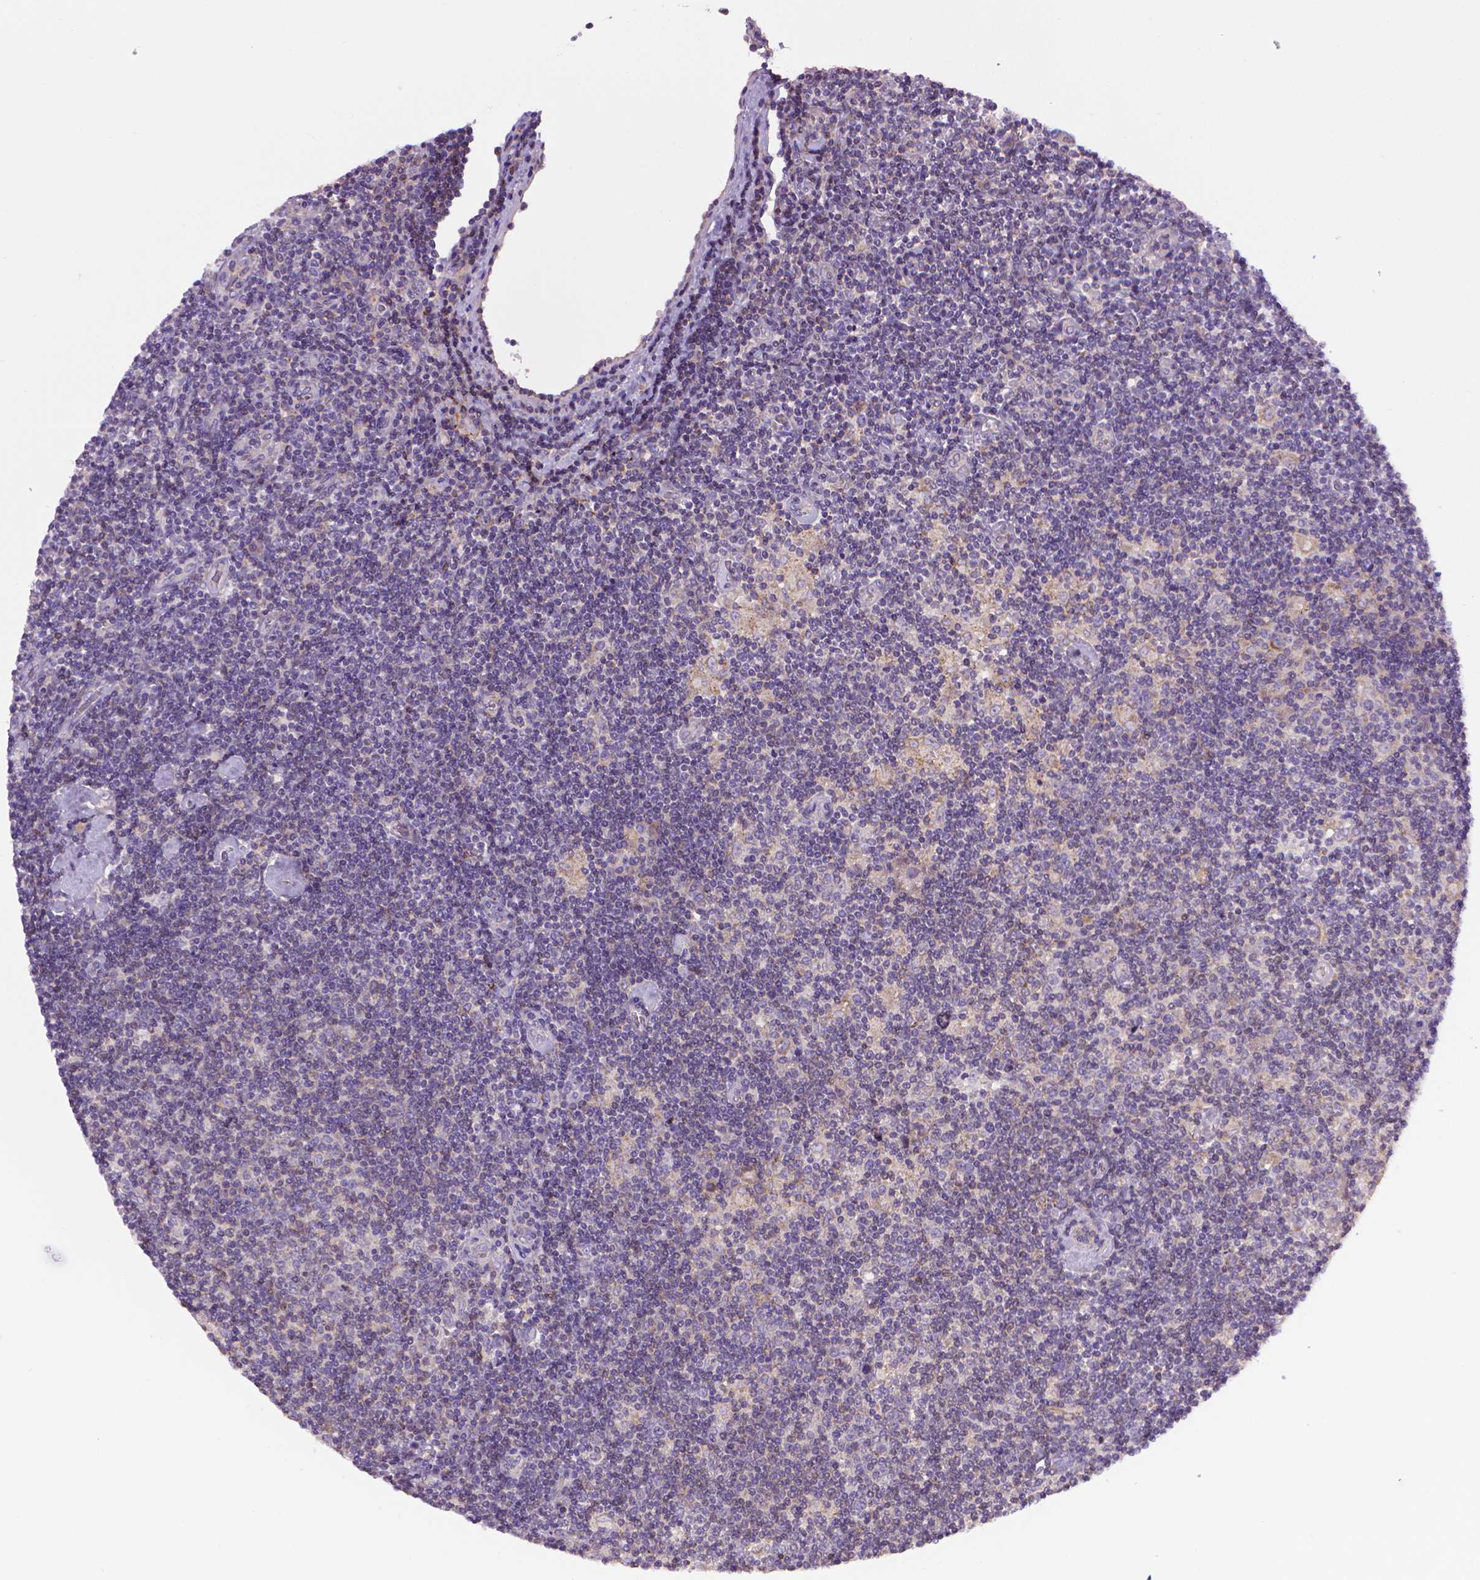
{"staining": {"intensity": "negative", "quantity": "none", "location": "none"}, "tissue": "lymphoma", "cell_type": "Tumor cells", "image_type": "cancer", "snomed": [{"axis": "morphology", "description": "Hodgkin's disease, NOS"}, {"axis": "topography", "description": "Lymph node"}], "caption": "Hodgkin's disease was stained to show a protein in brown. There is no significant expression in tumor cells.", "gene": "SLC51B", "patient": {"sex": "male", "age": 40}}